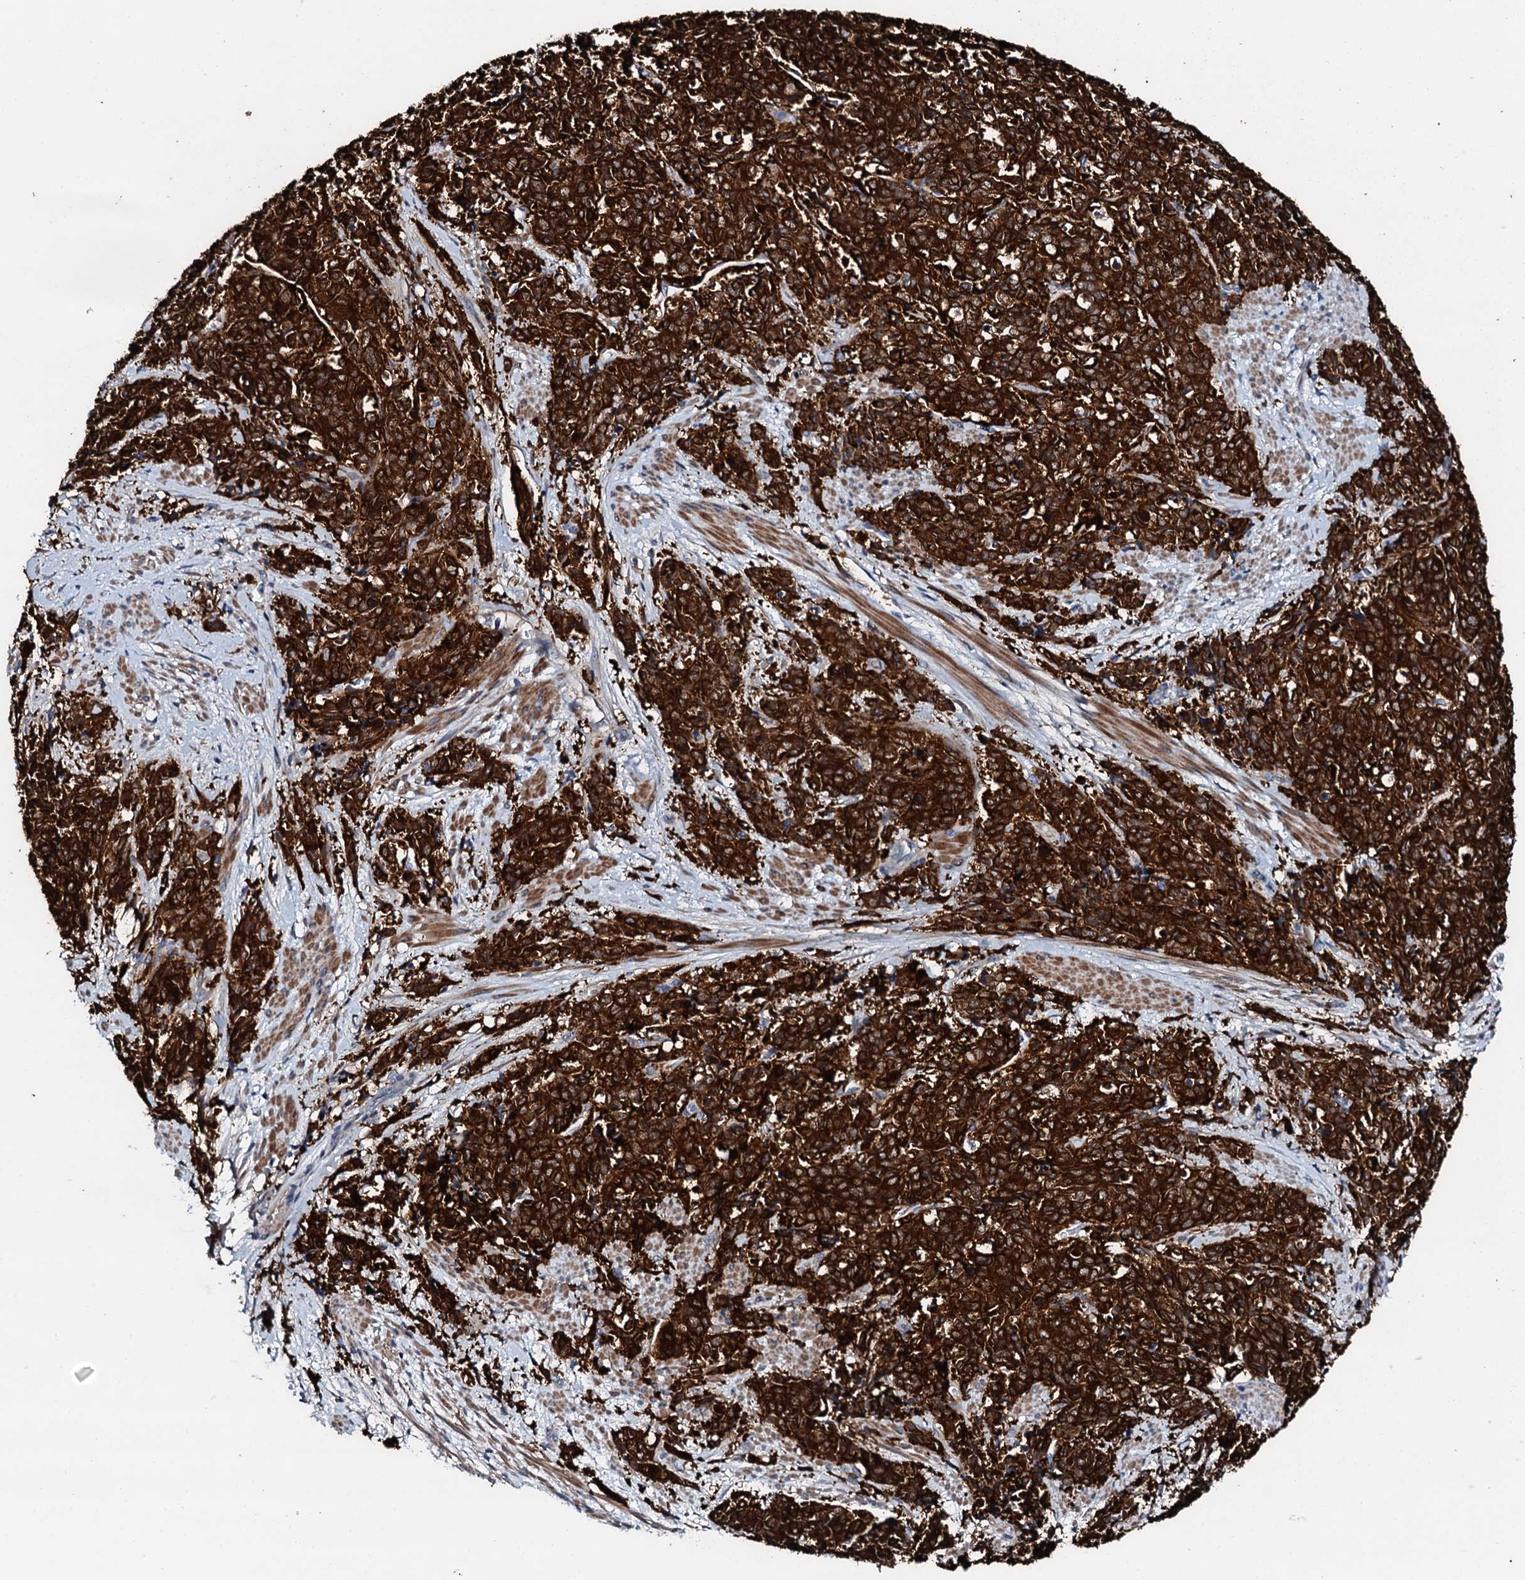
{"staining": {"intensity": "strong", "quantity": ">75%", "location": "cytoplasmic/membranous"}, "tissue": "cervical cancer", "cell_type": "Tumor cells", "image_type": "cancer", "snomed": [{"axis": "morphology", "description": "Squamous cell carcinoma, NOS"}, {"axis": "topography", "description": "Cervix"}], "caption": "Brown immunohistochemical staining in human cervical squamous cell carcinoma shows strong cytoplasmic/membranous staining in about >75% of tumor cells.", "gene": "GFOD2", "patient": {"sex": "female", "age": 60}}